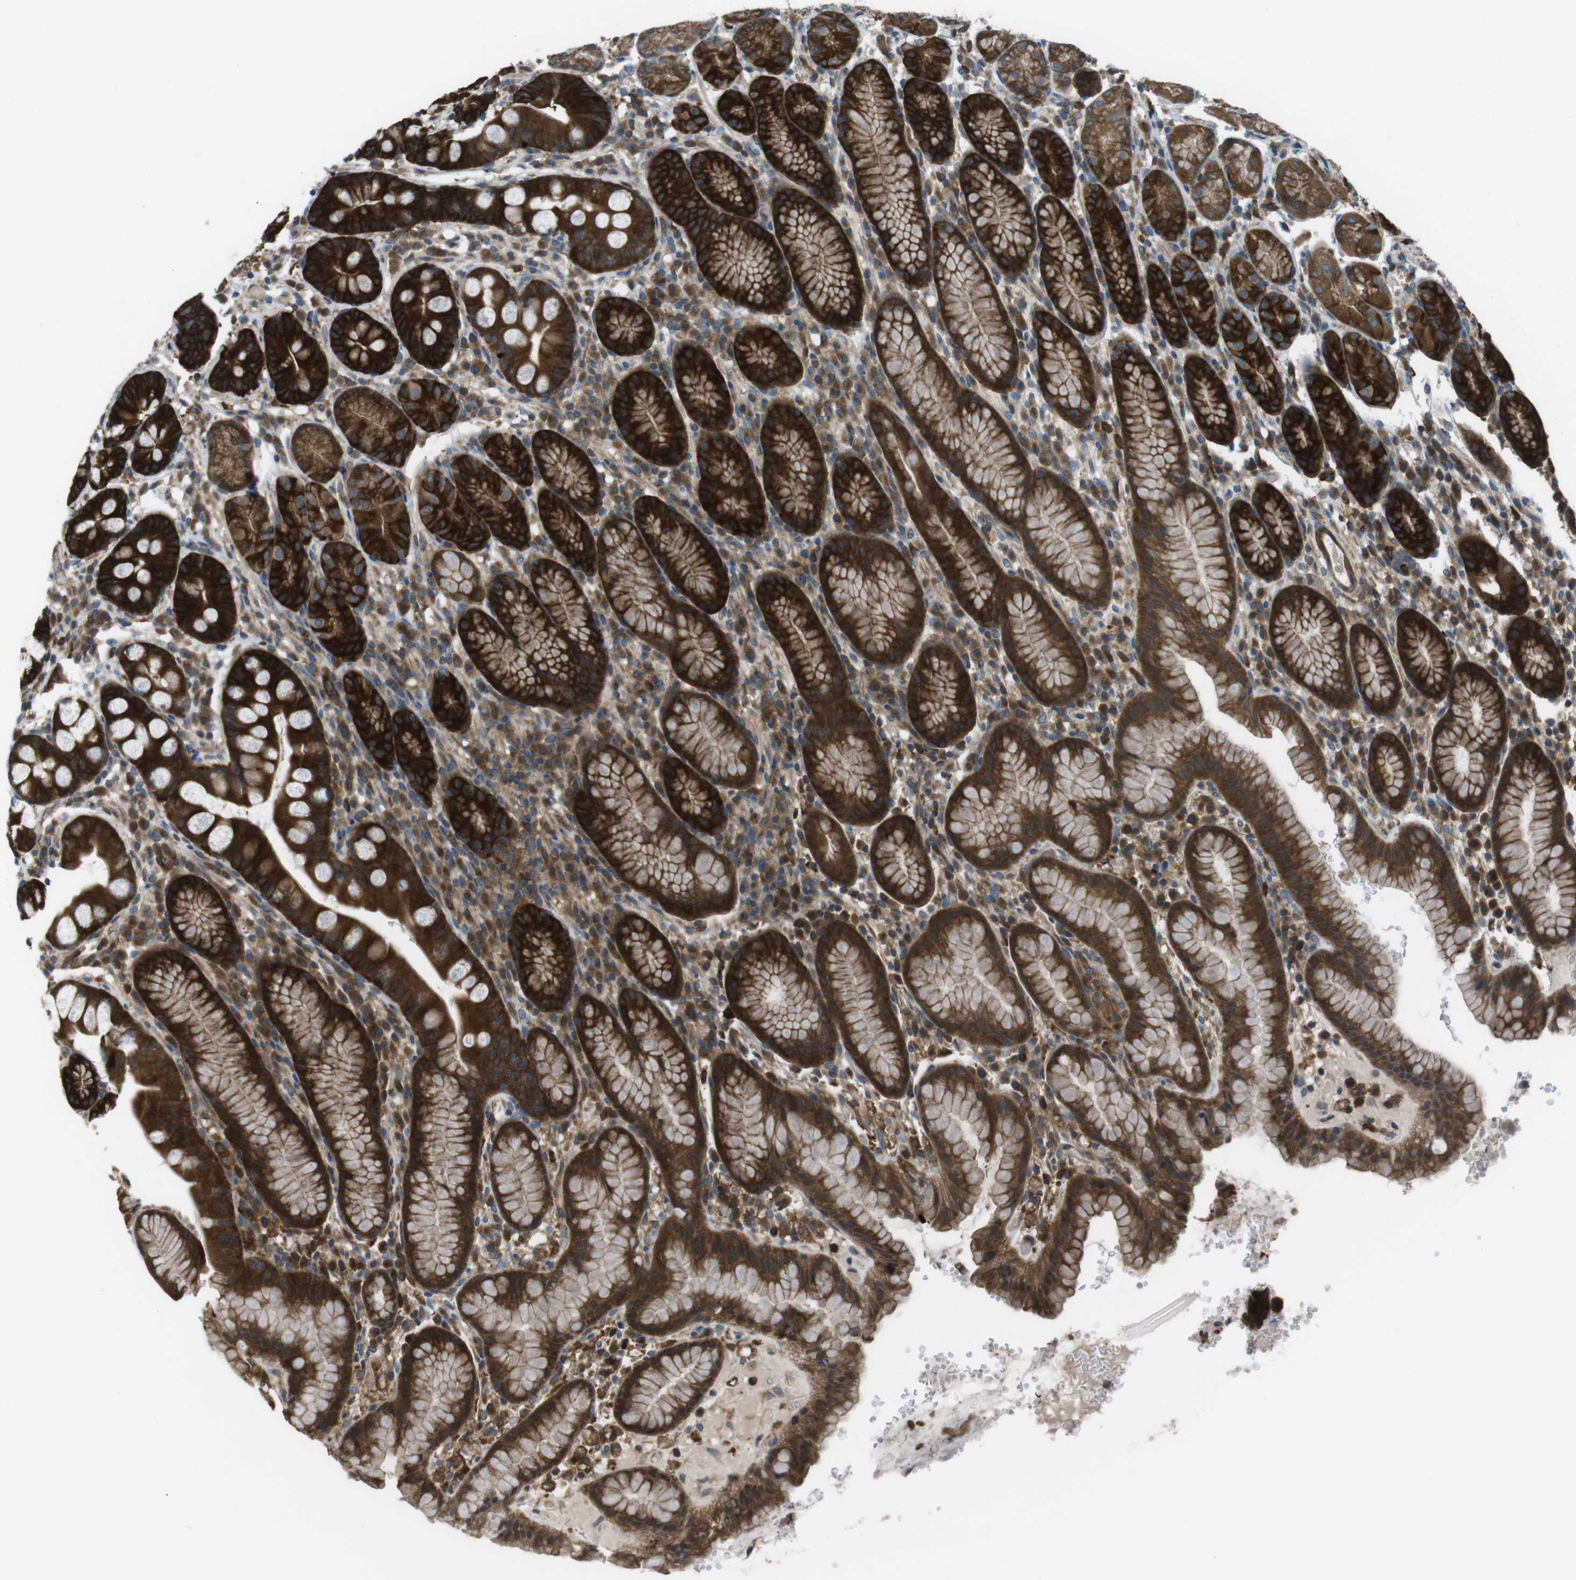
{"staining": {"intensity": "strong", "quantity": ">75%", "location": "cytoplasmic/membranous"}, "tissue": "stomach", "cell_type": "Glandular cells", "image_type": "normal", "snomed": [{"axis": "morphology", "description": "Normal tissue, NOS"}, {"axis": "topography", "description": "Stomach, lower"}], "caption": "DAB immunohistochemical staining of unremarkable human stomach exhibits strong cytoplasmic/membranous protein expression in approximately >75% of glandular cells. (Brightfield microscopy of DAB IHC at high magnification).", "gene": "MTHFD1L", "patient": {"sex": "male", "age": 52}}